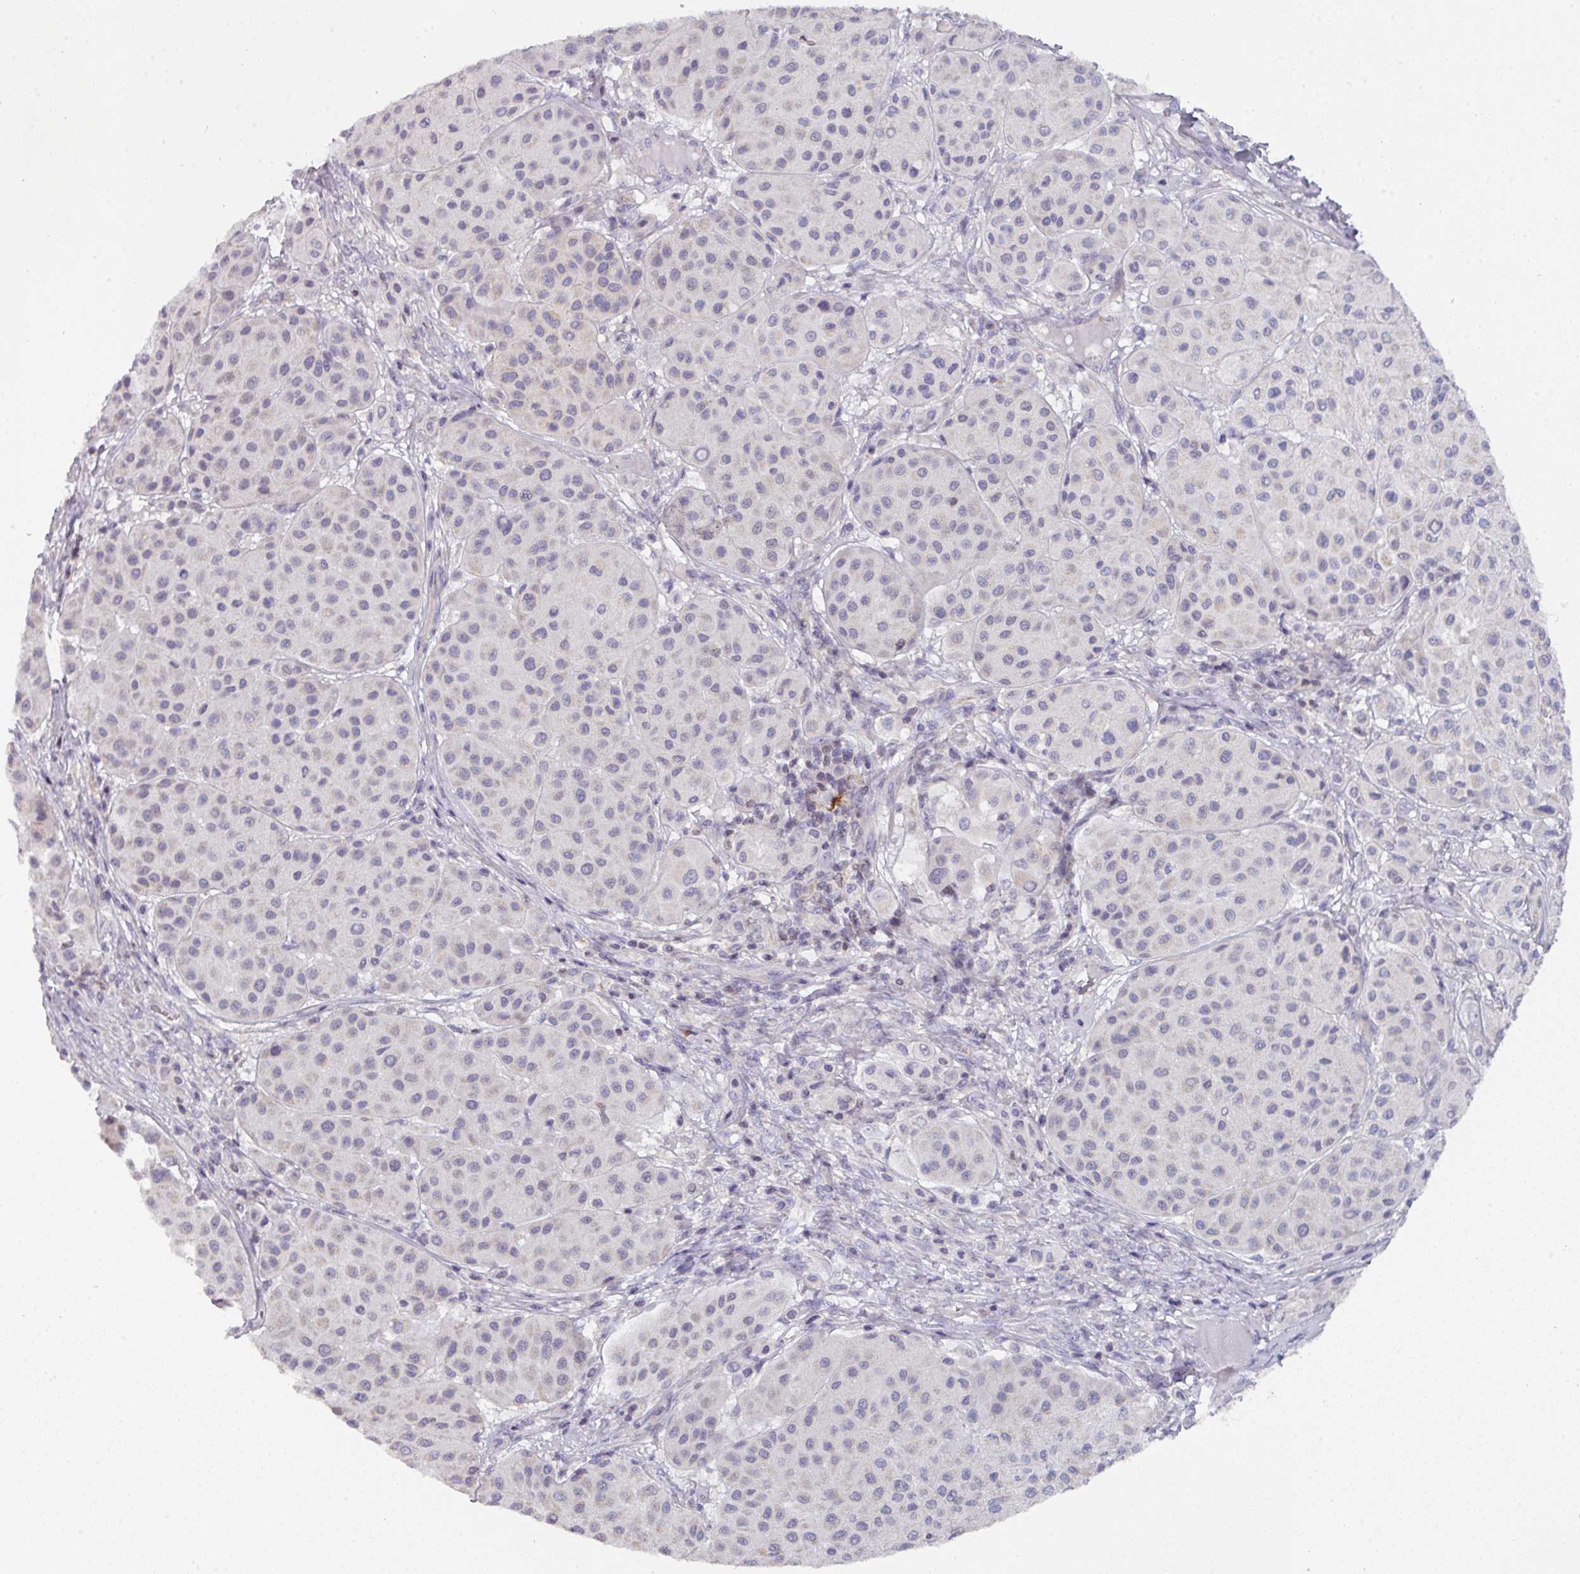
{"staining": {"intensity": "negative", "quantity": "none", "location": "none"}, "tissue": "melanoma", "cell_type": "Tumor cells", "image_type": "cancer", "snomed": [{"axis": "morphology", "description": "Malignant melanoma, Metastatic site"}, {"axis": "topography", "description": "Smooth muscle"}], "caption": "Immunohistochemistry histopathology image of human malignant melanoma (metastatic site) stained for a protein (brown), which reveals no expression in tumor cells.", "gene": "DCAF12L2", "patient": {"sex": "male", "age": 41}}